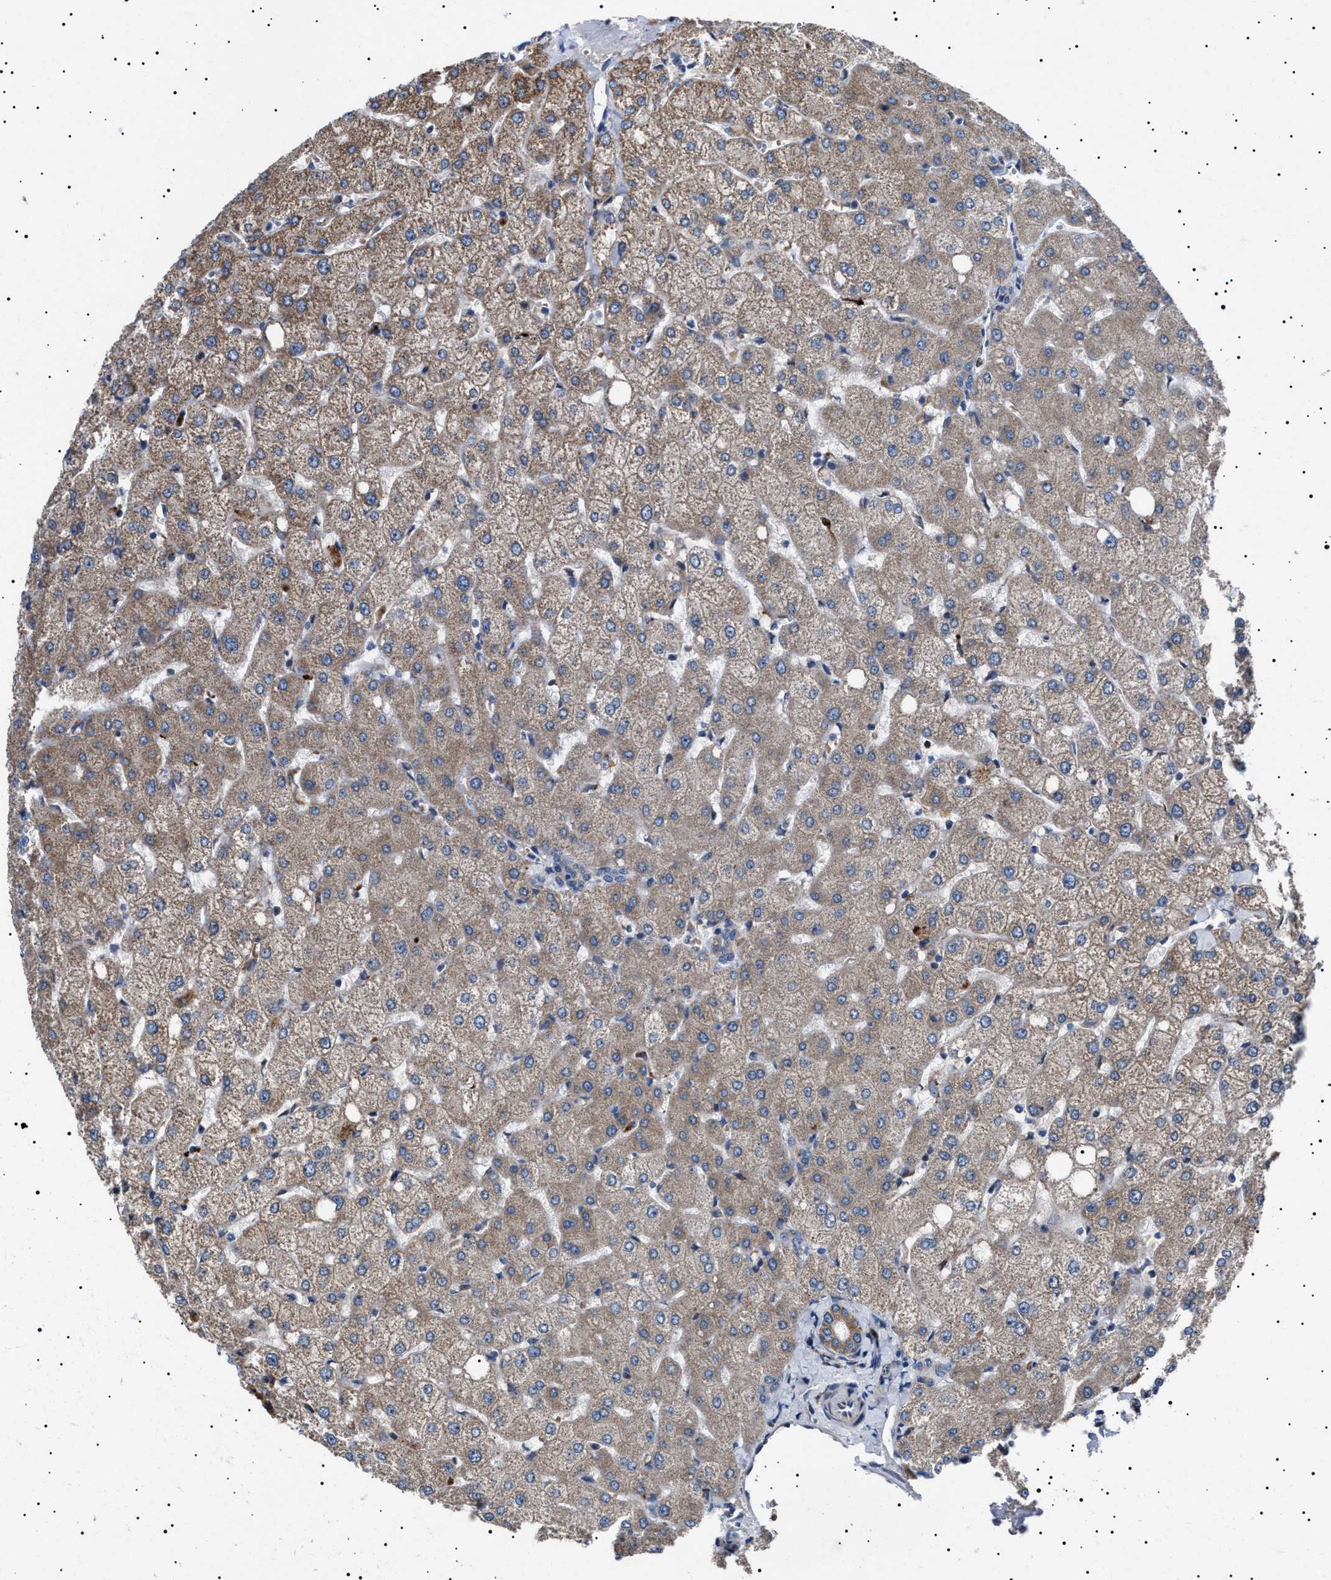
{"staining": {"intensity": "moderate", "quantity": "25%-75%", "location": "cytoplasmic/membranous"}, "tissue": "liver", "cell_type": "Cholangiocytes", "image_type": "normal", "snomed": [{"axis": "morphology", "description": "Normal tissue, NOS"}, {"axis": "topography", "description": "Liver"}], "caption": "A medium amount of moderate cytoplasmic/membranous positivity is identified in about 25%-75% of cholangiocytes in benign liver. Immunohistochemistry stains the protein of interest in brown and the nuclei are stained blue.", "gene": "PTRH1", "patient": {"sex": "female", "age": 54}}